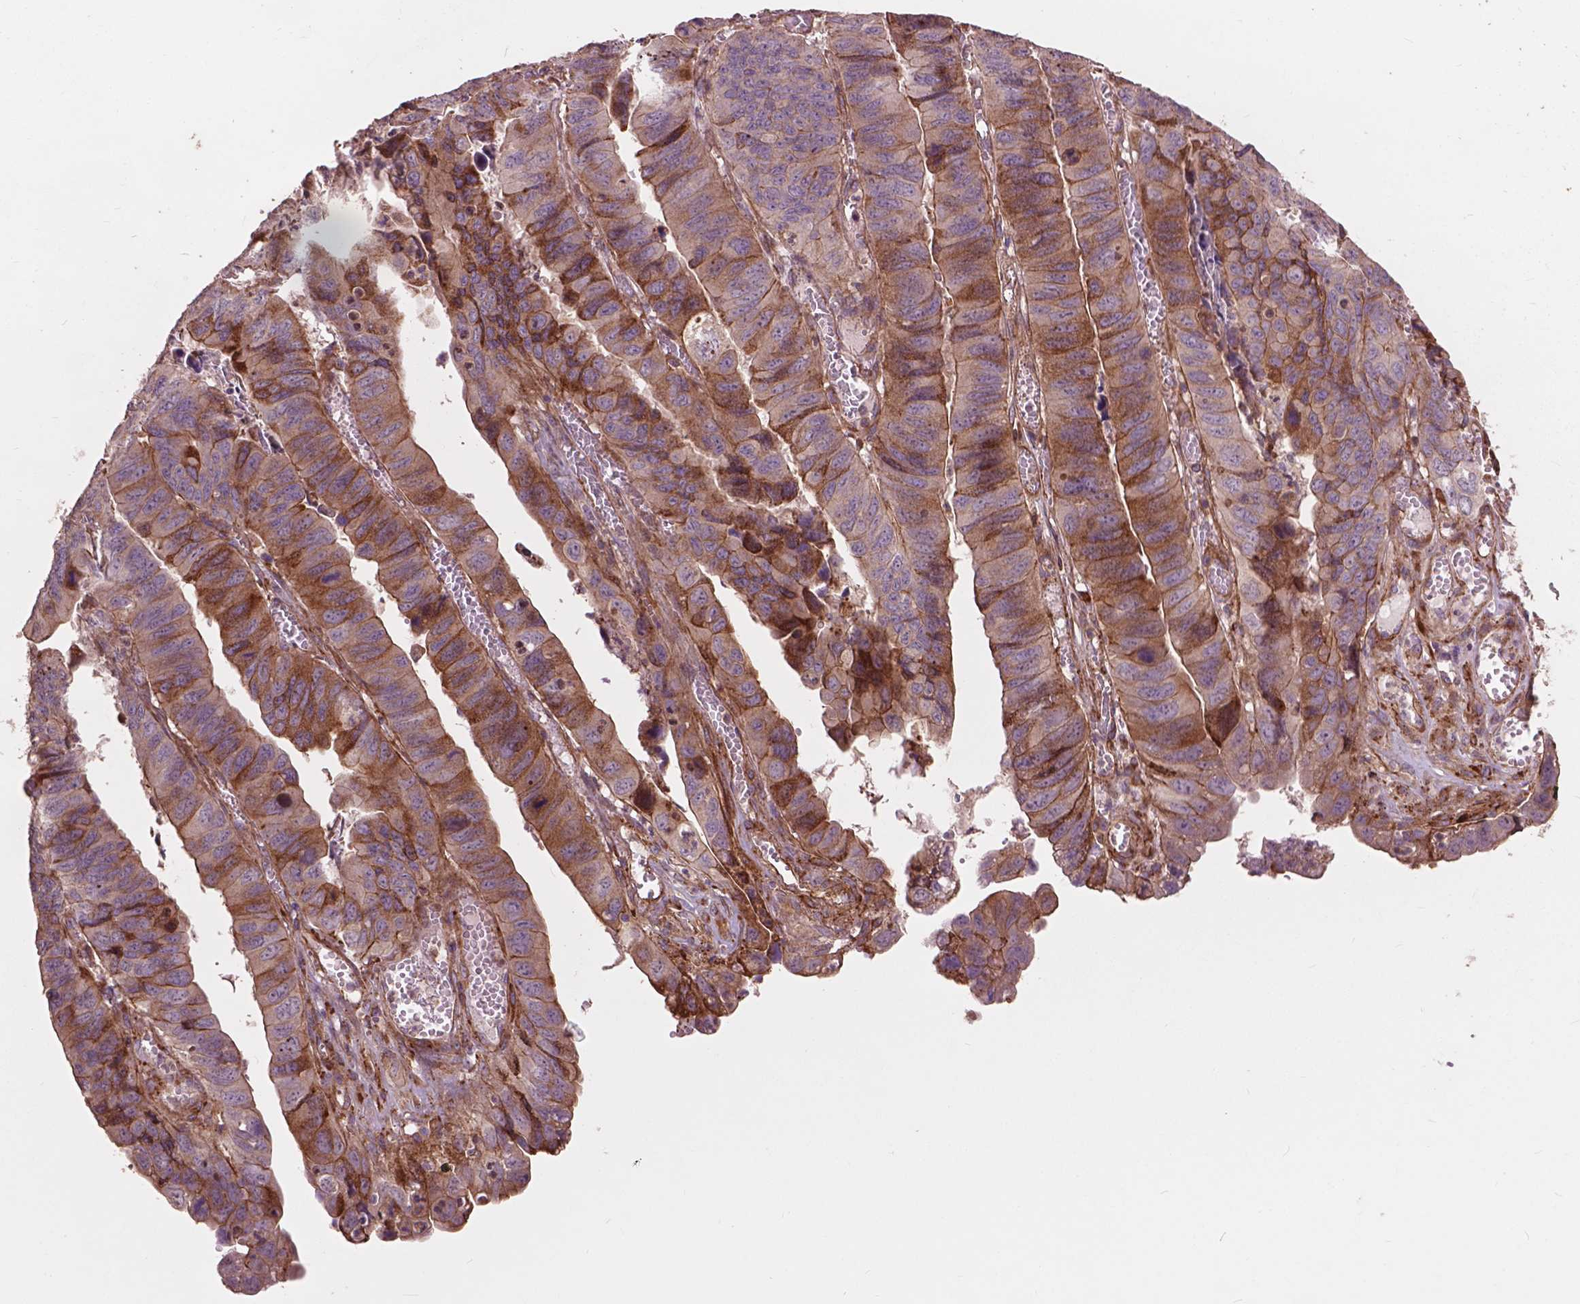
{"staining": {"intensity": "moderate", "quantity": "25%-75%", "location": "cytoplasmic/membranous"}, "tissue": "stomach cancer", "cell_type": "Tumor cells", "image_type": "cancer", "snomed": [{"axis": "morphology", "description": "Adenocarcinoma, NOS"}, {"axis": "topography", "description": "Stomach, lower"}], "caption": "Protein expression analysis of human stomach cancer reveals moderate cytoplasmic/membranous expression in about 25%-75% of tumor cells.", "gene": "FNIP1", "patient": {"sex": "male", "age": 77}}